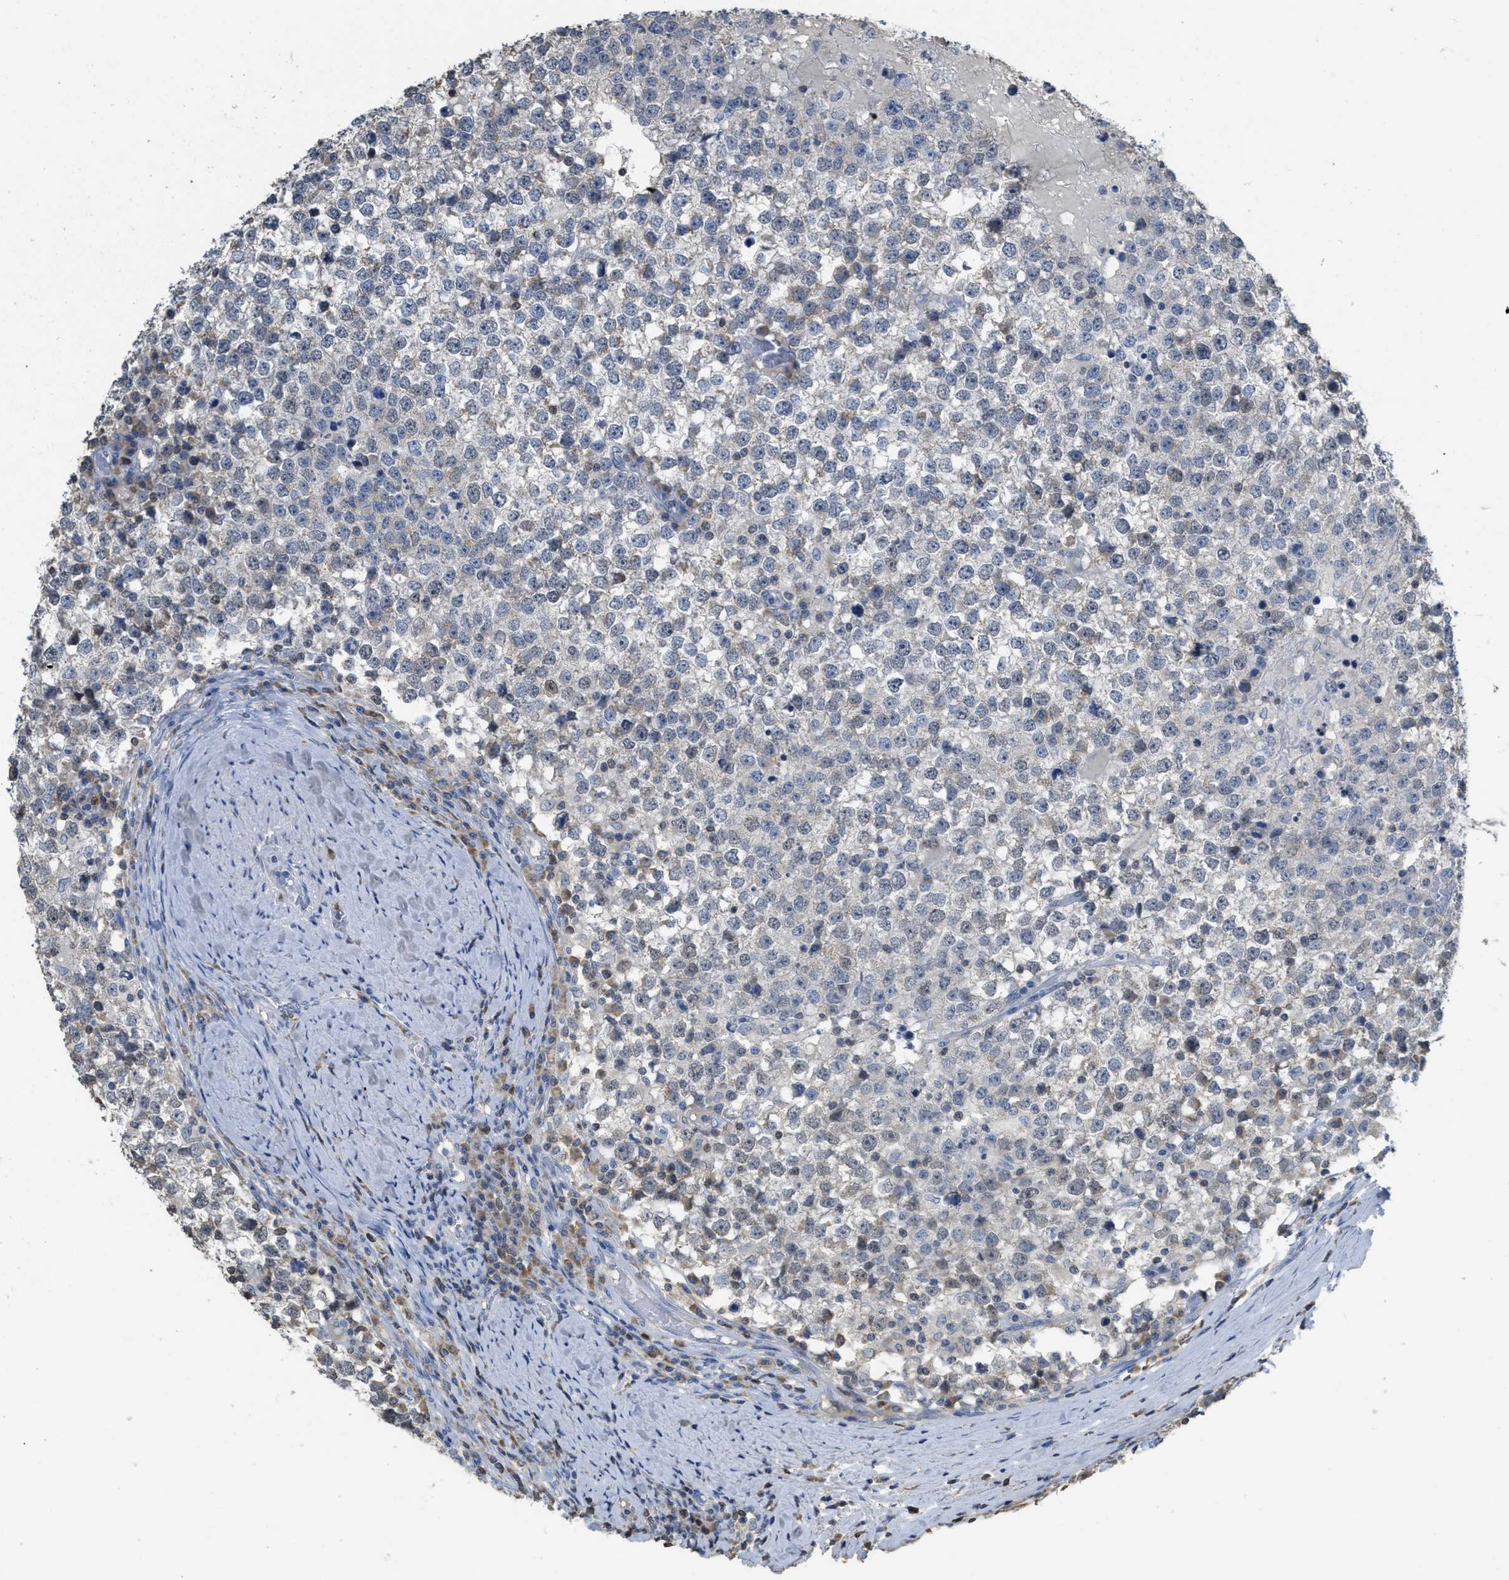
{"staining": {"intensity": "weak", "quantity": "<25%", "location": "cytoplasmic/membranous"}, "tissue": "testis cancer", "cell_type": "Tumor cells", "image_type": "cancer", "snomed": [{"axis": "morphology", "description": "Seminoma, NOS"}, {"axis": "topography", "description": "Testis"}], "caption": "Image shows no significant protein positivity in tumor cells of testis seminoma.", "gene": "SFXN2", "patient": {"sex": "male", "age": 65}}